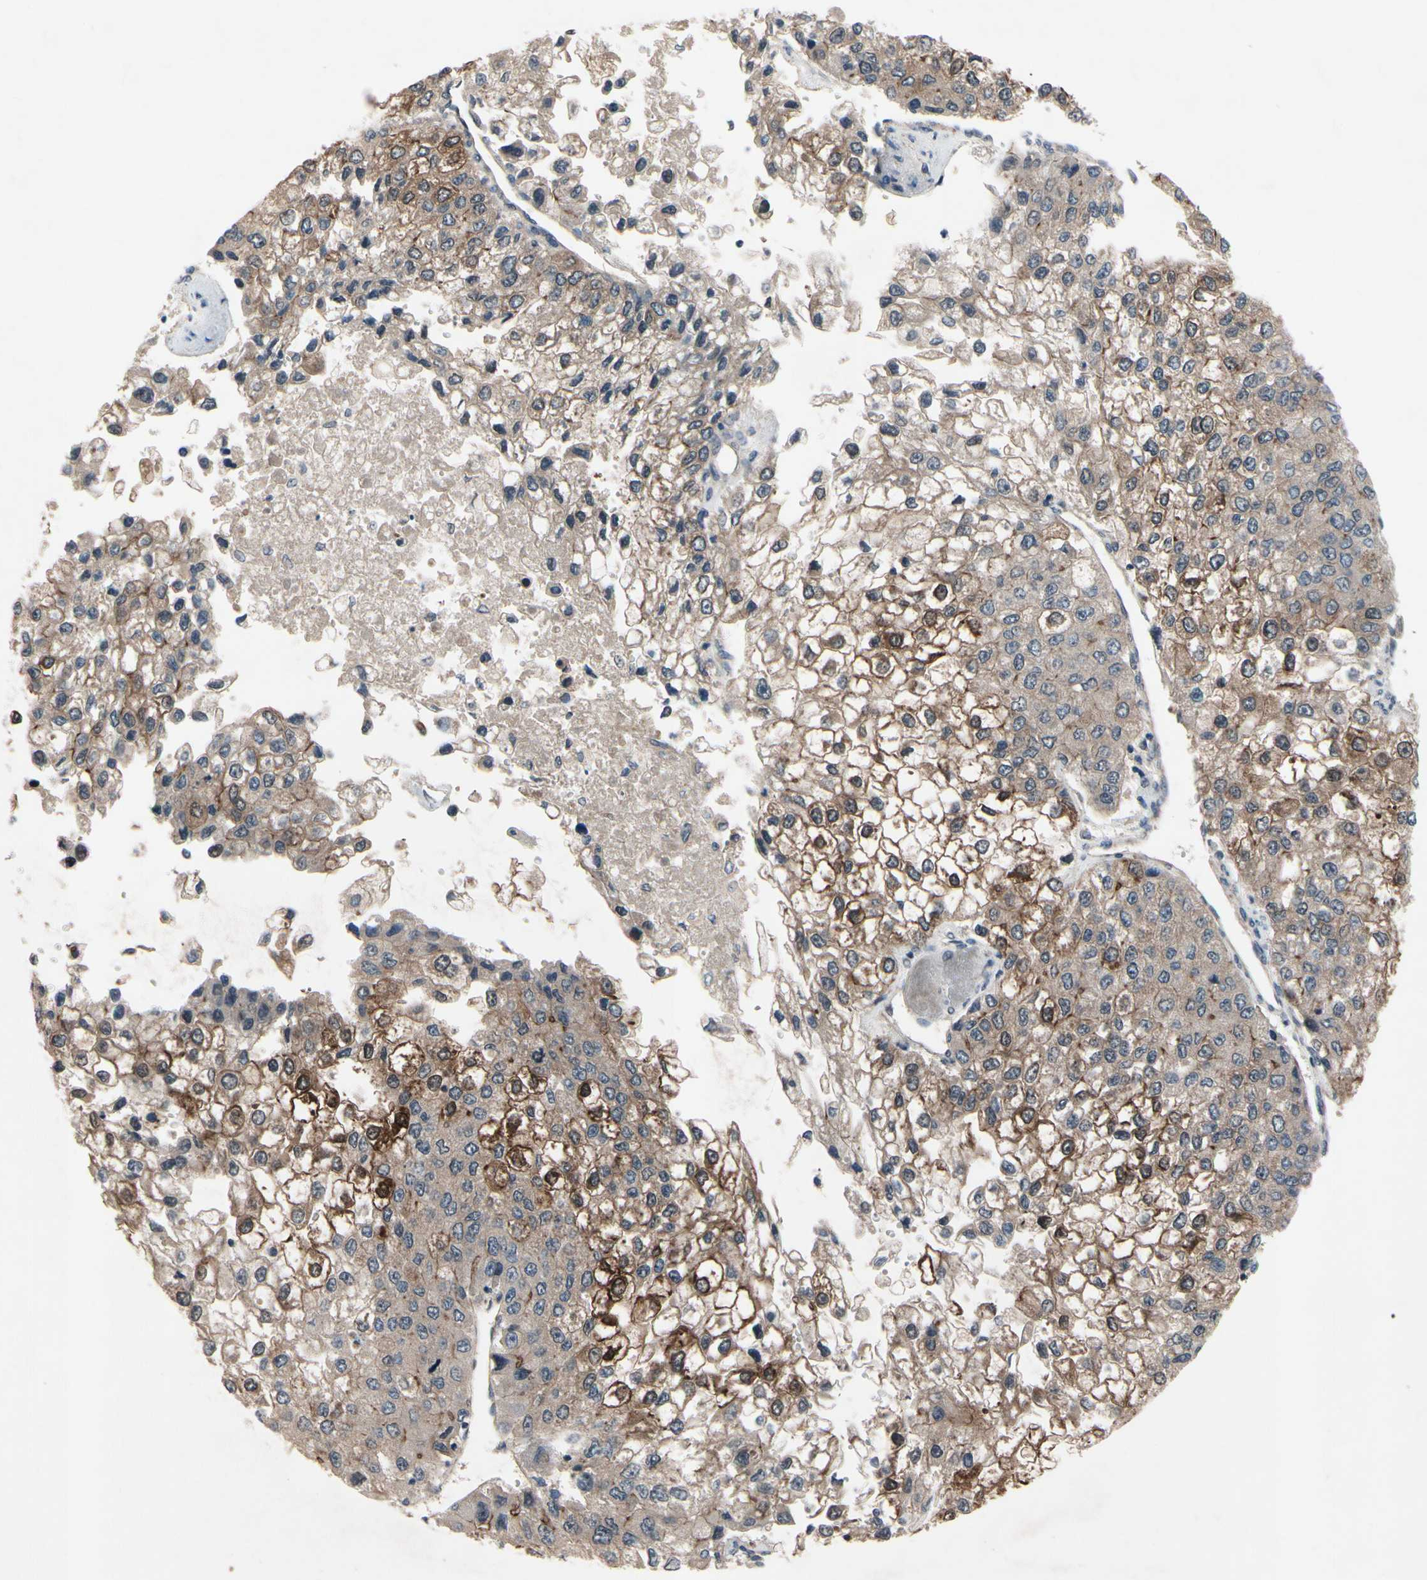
{"staining": {"intensity": "strong", "quantity": "<25%", "location": "cytoplasmic/membranous,nuclear"}, "tissue": "liver cancer", "cell_type": "Tumor cells", "image_type": "cancer", "snomed": [{"axis": "morphology", "description": "Carcinoma, Hepatocellular, NOS"}, {"axis": "topography", "description": "Liver"}], "caption": "Liver hepatocellular carcinoma stained with IHC demonstrates strong cytoplasmic/membranous and nuclear expression in about <25% of tumor cells.", "gene": "ICAM5", "patient": {"sex": "female", "age": 66}}